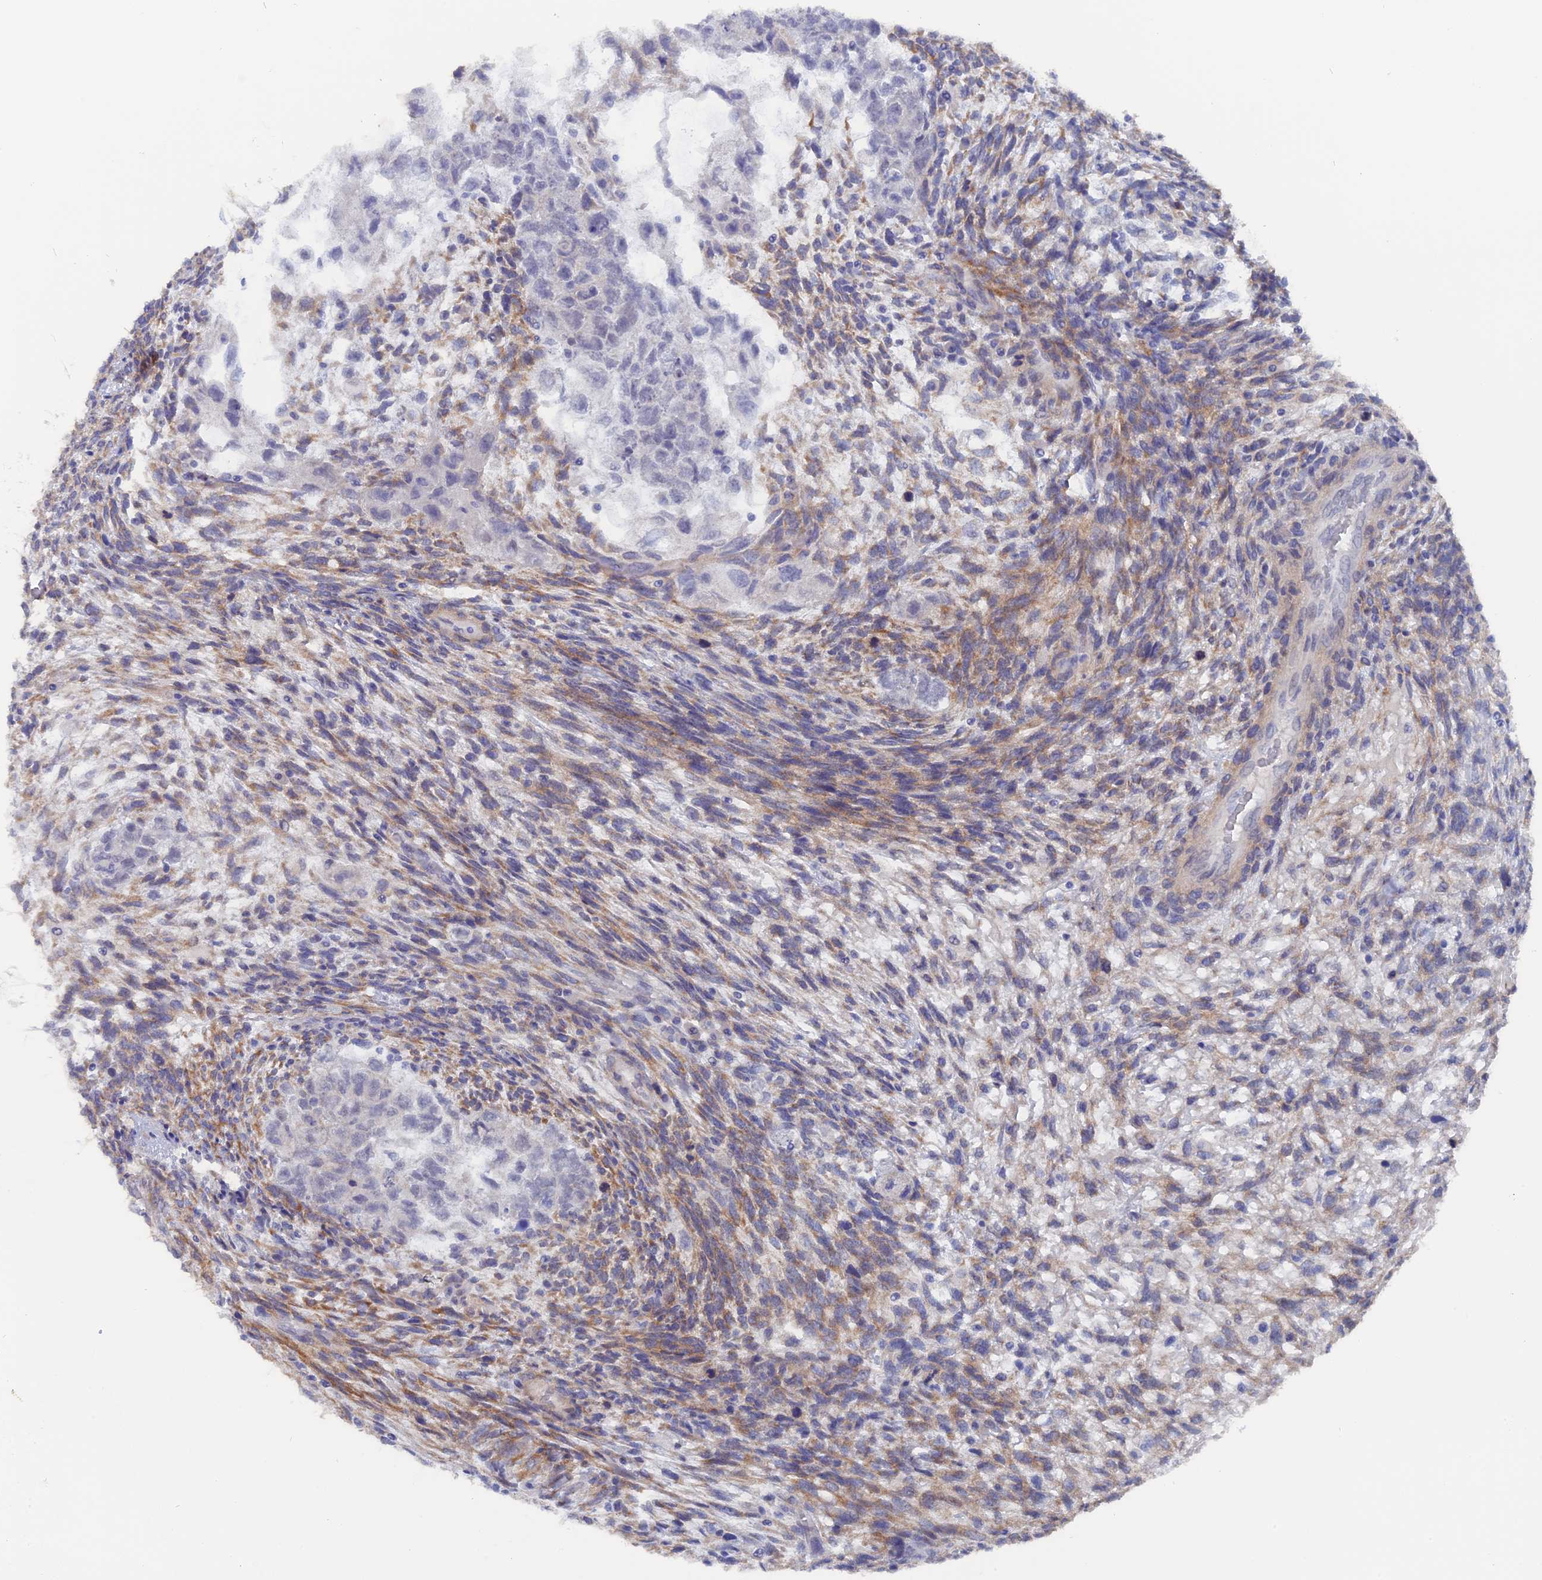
{"staining": {"intensity": "negative", "quantity": "none", "location": "none"}, "tissue": "testis cancer", "cell_type": "Tumor cells", "image_type": "cancer", "snomed": [{"axis": "morphology", "description": "Normal tissue, NOS"}, {"axis": "morphology", "description": "Carcinoma, Embryonal, NOS"}, {"axis": "topography", "description": "Testis"}], "caption": "The image displays no significant positivity in tumor cells of testis embryonal carcinoma. The staining is performed using DAB brown chromogen with nuclei counter-stained in using hematoxylin.", "gene": "DACT3", "patient": {"sex": "male", "age": 36}}